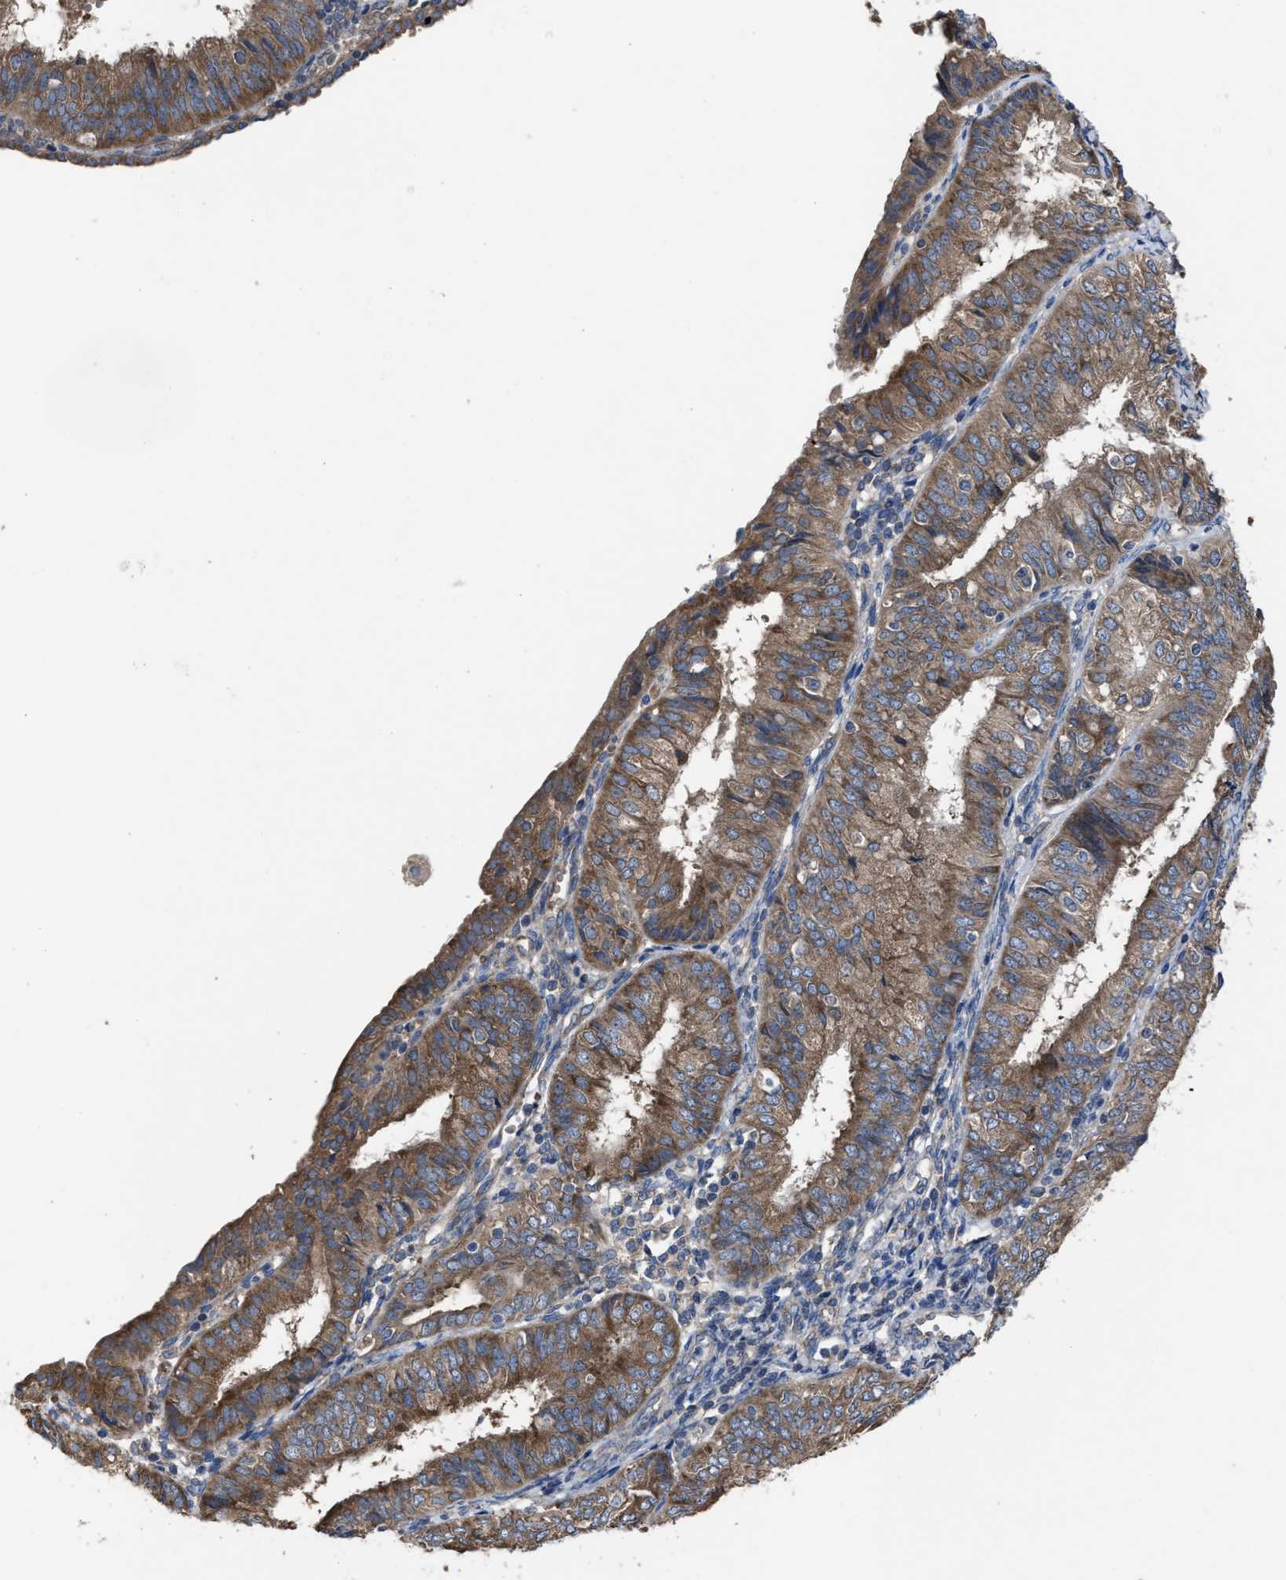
{"staining": {"intensity": "moderate", "quantity": ">75%", "location": "cytoplasmic/membranous"}, "tissue": "endometrial cancer", "cell_type": "Tumor cells", "image_type": "cancer", "snomed": [{"axis": "morphology", "description": "Adenocarcinoma, NOS"}, {"axis": "topography", "description": "Endometrium"}], "caption": "IHC (DAB (3,3'-diaminobenzidine)) staining of human endometrial adenocarcinoma displays moderate cytoplasmic/membranous protein expression in about >75% of tumor cells.", "gene": "UPF1", "patient": {"sex": "female", "age": 58}}